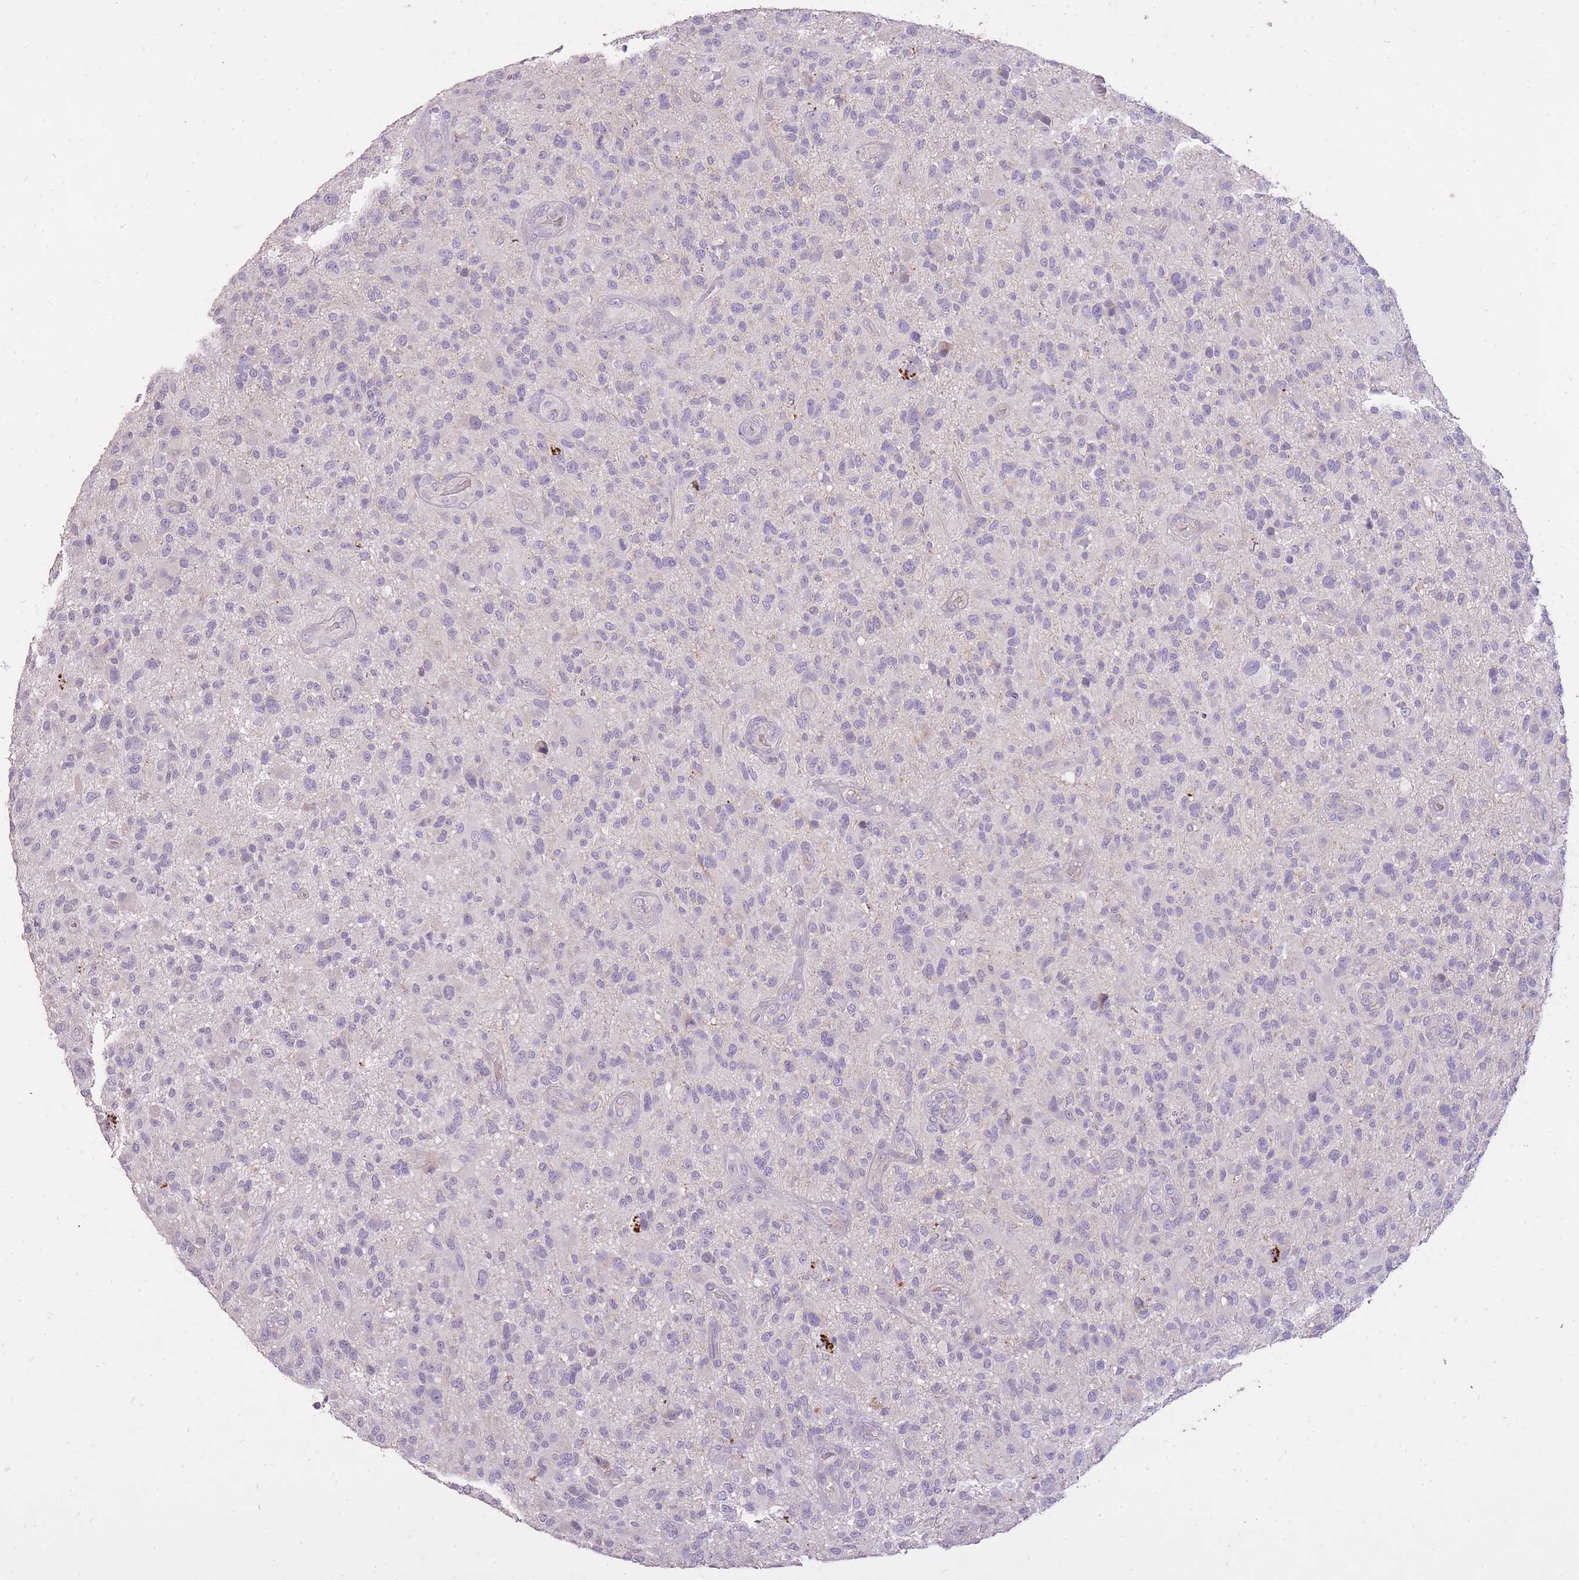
{"staining": {"intensity": "negative", "quantity": "none", "location": "none"}, "tissue": "glioma", "cell_type": "Tumor cells", "image_type": "cancer", "snomed": [{"axis": "morphology", "description": "Glioma, malignant, High grade"}, {"axis": "topography", "description": "Brain"}], "caption": "Protein analysis of glioma displays no significant positivity in tumor cells.", "gene": "FRG2C", "patient": {"sex": "male", "age": 47}}